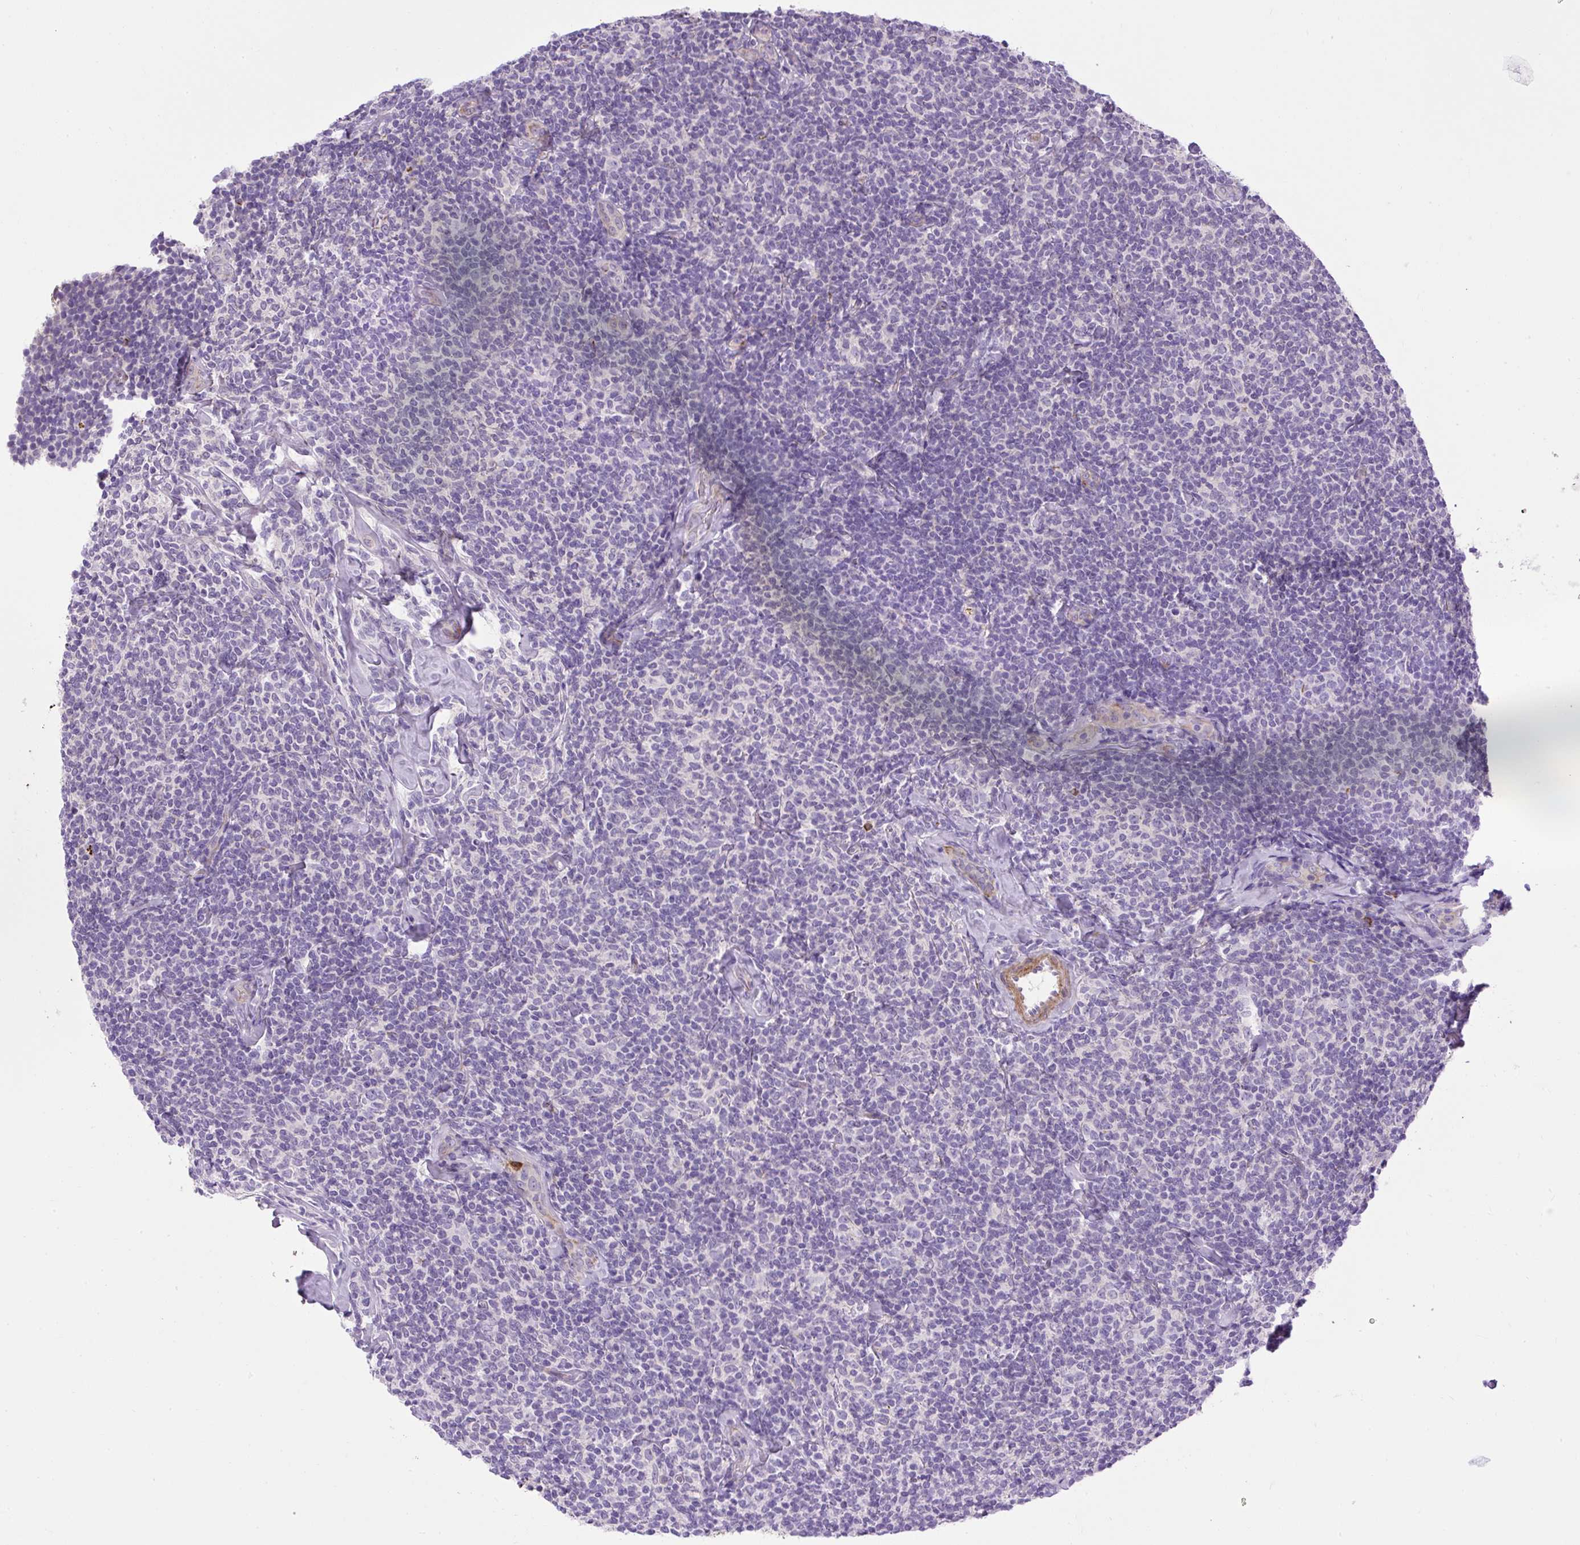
{"staining": {"intensity": "negative", "quantity": "none", "location": "none"}, "tissue": "lymphoma", "cell_type": "Tumor cells", "image_type": "cancer", "snomed": [{"axis": "morphology", "description": "Malignant lymphoma, non-Hodgkin's type, Low grade"}, {"axis": "topography", "description": "Lymph node"}], "caption": "Lymphoma stained for a protein using IHC displays no expression tumor cells.", "gene": "VWA7", "patient": {"sex": "female", "age": 56}}